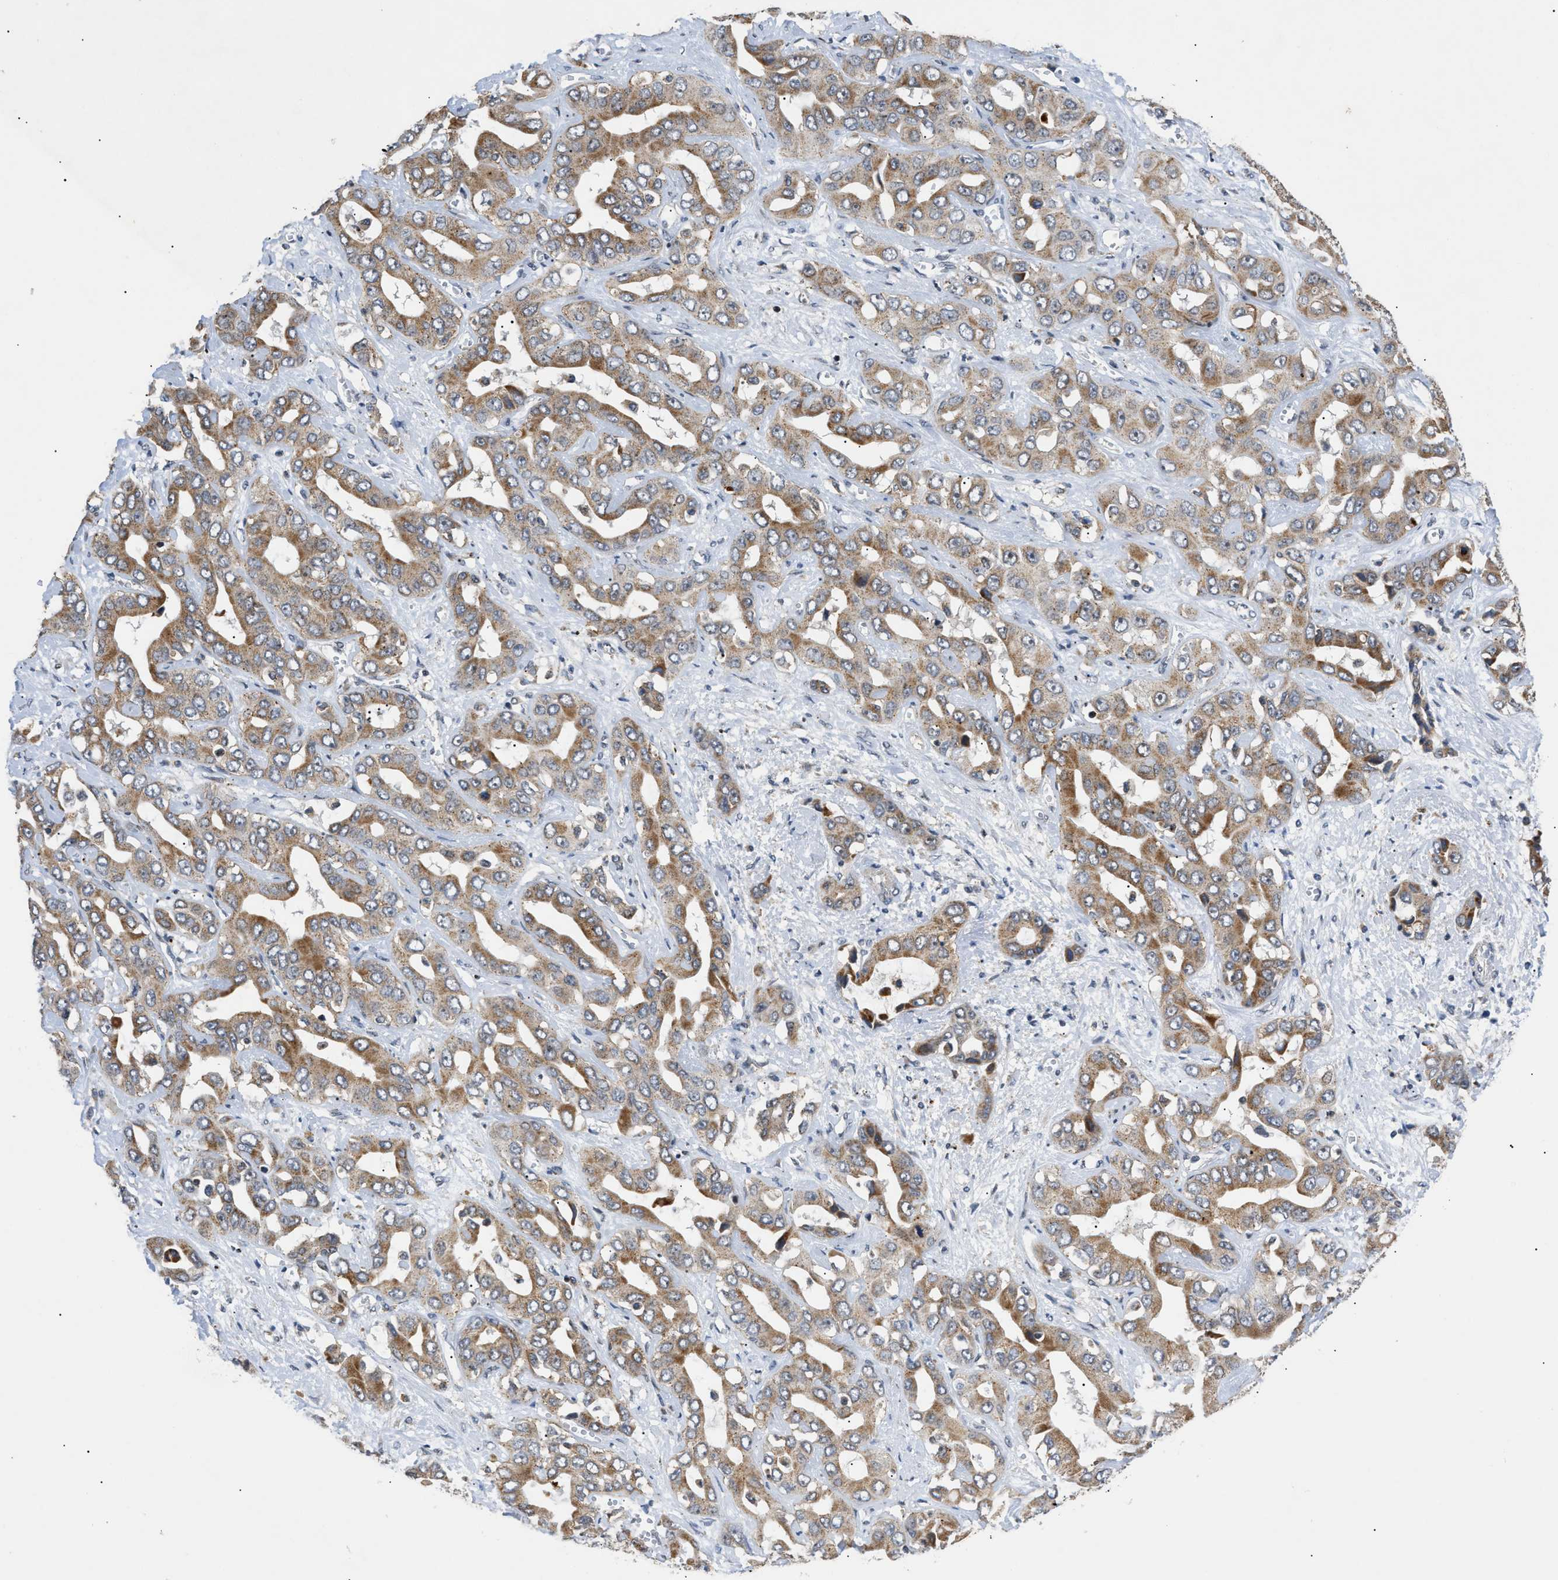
{"staining": {"intensity": "moderate", "quantity": ">75%", "location": "cytoplasmic/membranous"}, "tissue": "liver cancer", "cell_type": "Tumor cells", "image_type": "cancer", "snomed": [{"axis": "morphology", "description": "Cholangiocarcinoma"}, {"axis": "topography", "description": "Liver"}], "caption": "Human liver cholangiocarcinoma stained for a protein (brown) shows moderate cytoplasmic/membranous positive positivity in approximately >75% of tumor cells.", "gene": "ZBTB11", "patient": {"sex": "female", "age": 52}}